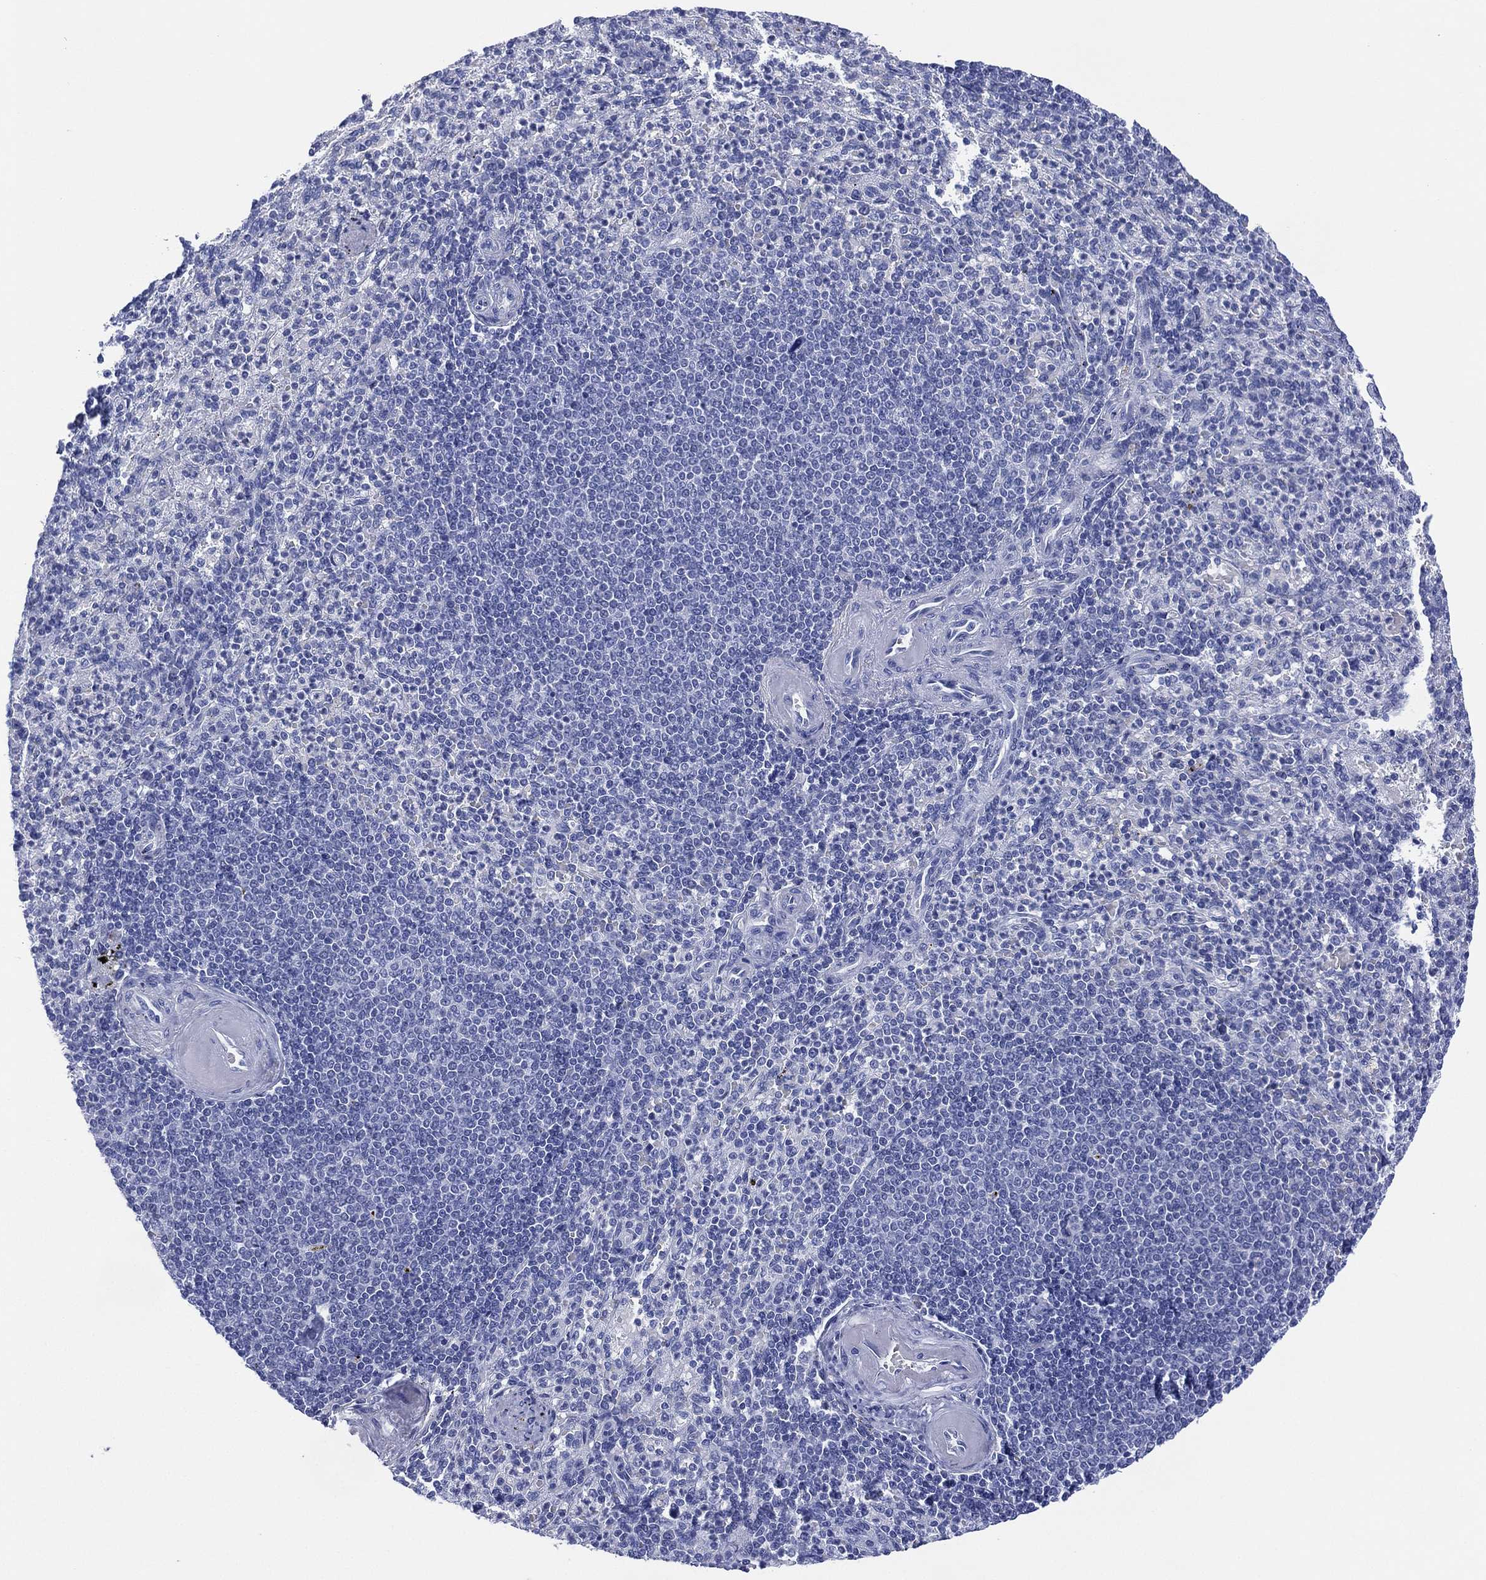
{"staining": {"intensity": "negative", "quantity": "none", "location": "none"}, "tissue": "spleen", "cell_type": "Cells in red pulp", "image_type": "normal", "snomed": [{"axis": "morphology", "description": "Normal tissue, NOS"}, {"axis": "topography", "description": "Spleen"}], "caption": "The IHC micrograph has no significant staining in cells in red pulp of spleen.", "gene": "DSG1", "patient": {"sex": "female", "age": 74}}